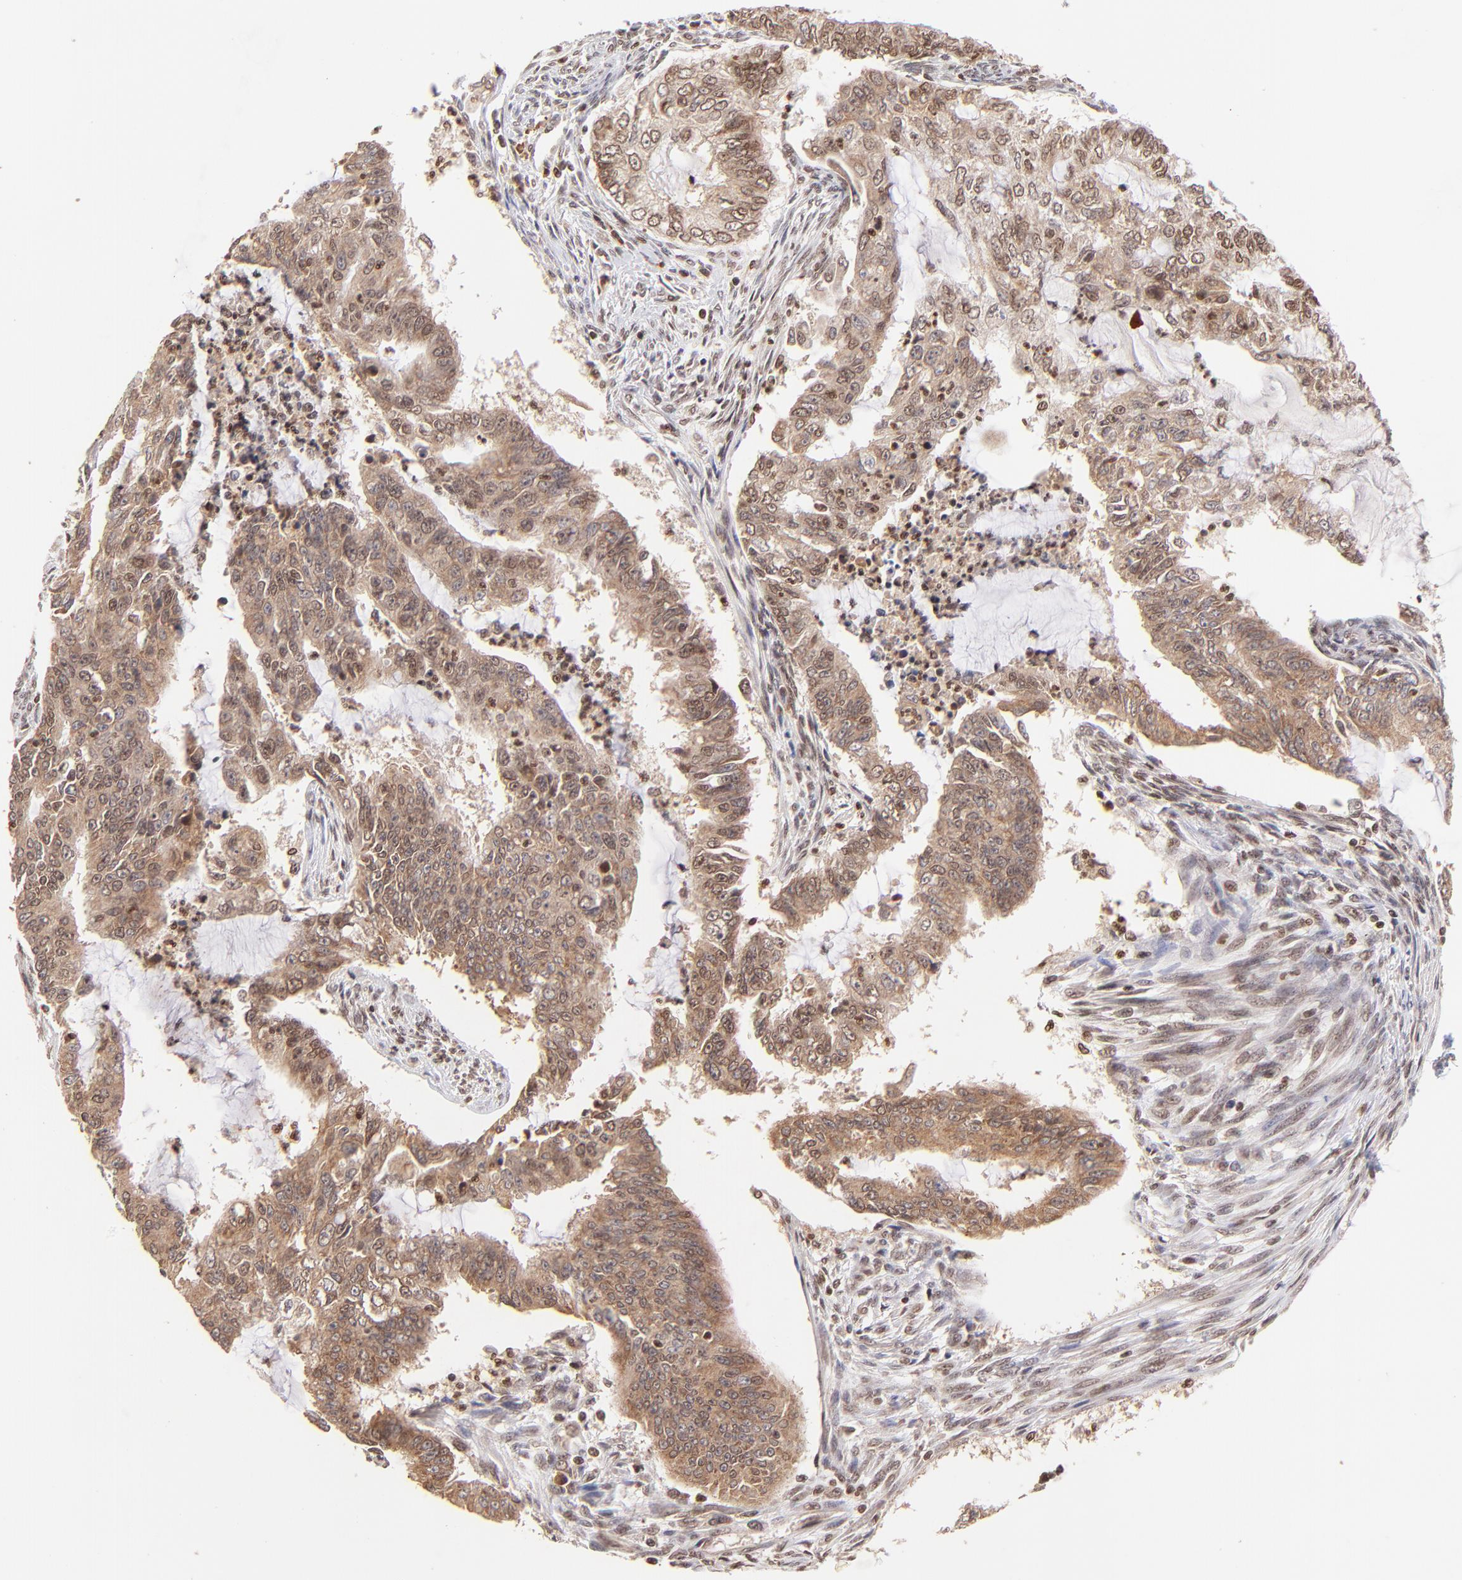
{"staining": {"intensity": "moderate", "quantity": ">75%", "location": "cytoplasmic/membranous,nuclear"}, "tissue": "endometrial cancer", "cell_type": "Tumor cells", "image_type": "cancer", "snomed": [{"axis": "morphology", "description": "Adenocarcinoma, NOS"}, {"axis": "topography", "description": "Endometrium"}], "caption": "This is a histology image of IHC staining of endometrial cancer, which shows moderate staining in the cytoplasmic/membranous and nuclear of tumor cells.", "gene": "WDR25", "patient": {"sex": "female", "age": 75}}